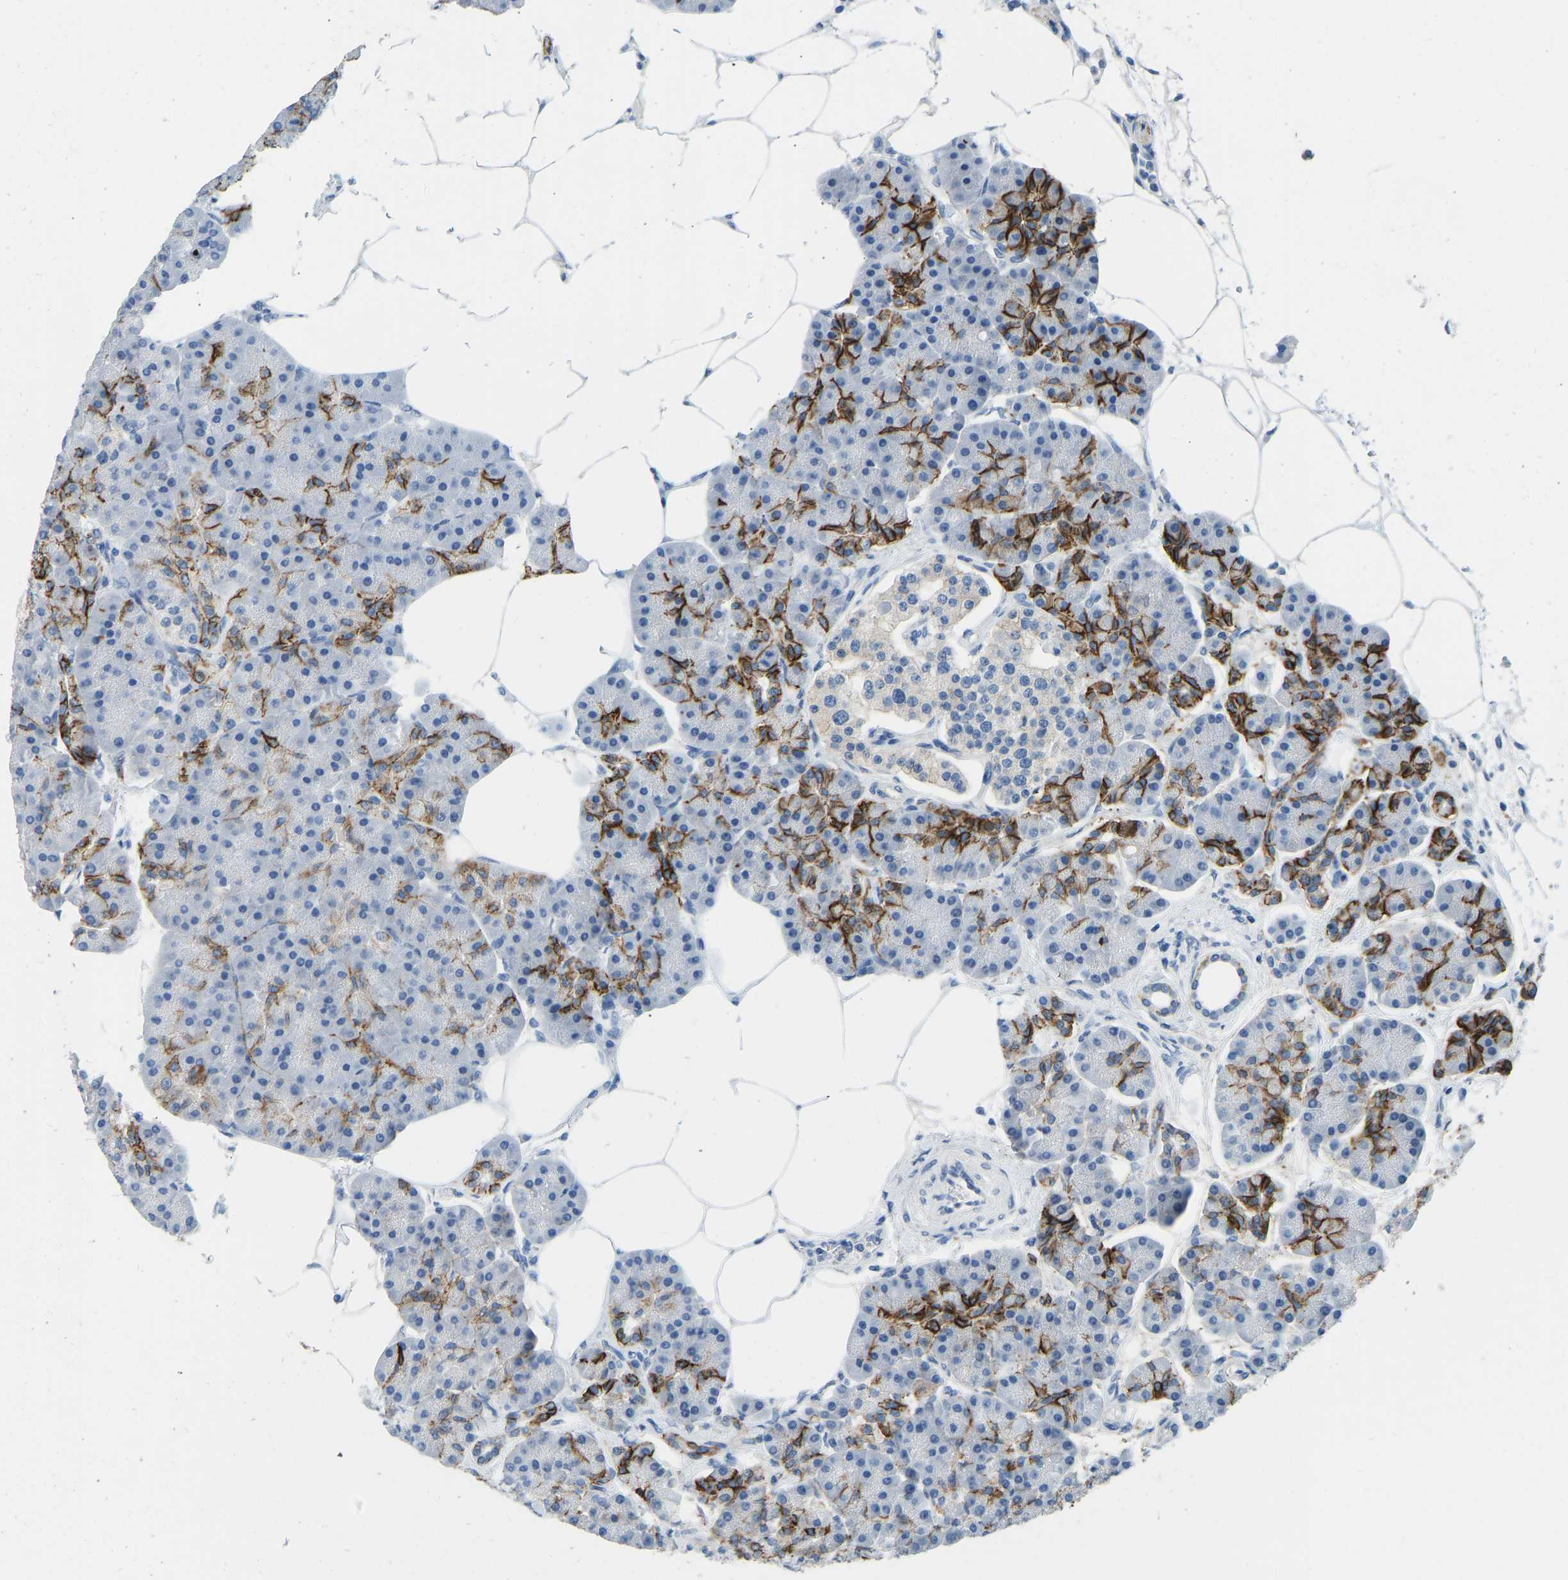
{"staining": {"intensity": "strong", "quantity": "25%-75%", "location": "cytoplasmic/membranous"}, "tissue": "pancreas", "cell_type": "Exocrine glandular cells", "image_type": "normal", "snomed": [{"axis": "morphology", "description": "Normal tissue, NOS"}, {"axis": "topography", "description": "Pancreas"}], "caption": "Protein expression analysis of unremarkable human pancreas reveals strong cytoplasmic/membranous positivity in about 25%-75% of exocrine glandular cells. The staining was performed using DAB, with brown indicating positive protein expression. Nuclei are stained blue with hematoxylin.", "gene": "ATP1A1", "patient": {"sex": "female", "age": 70}}